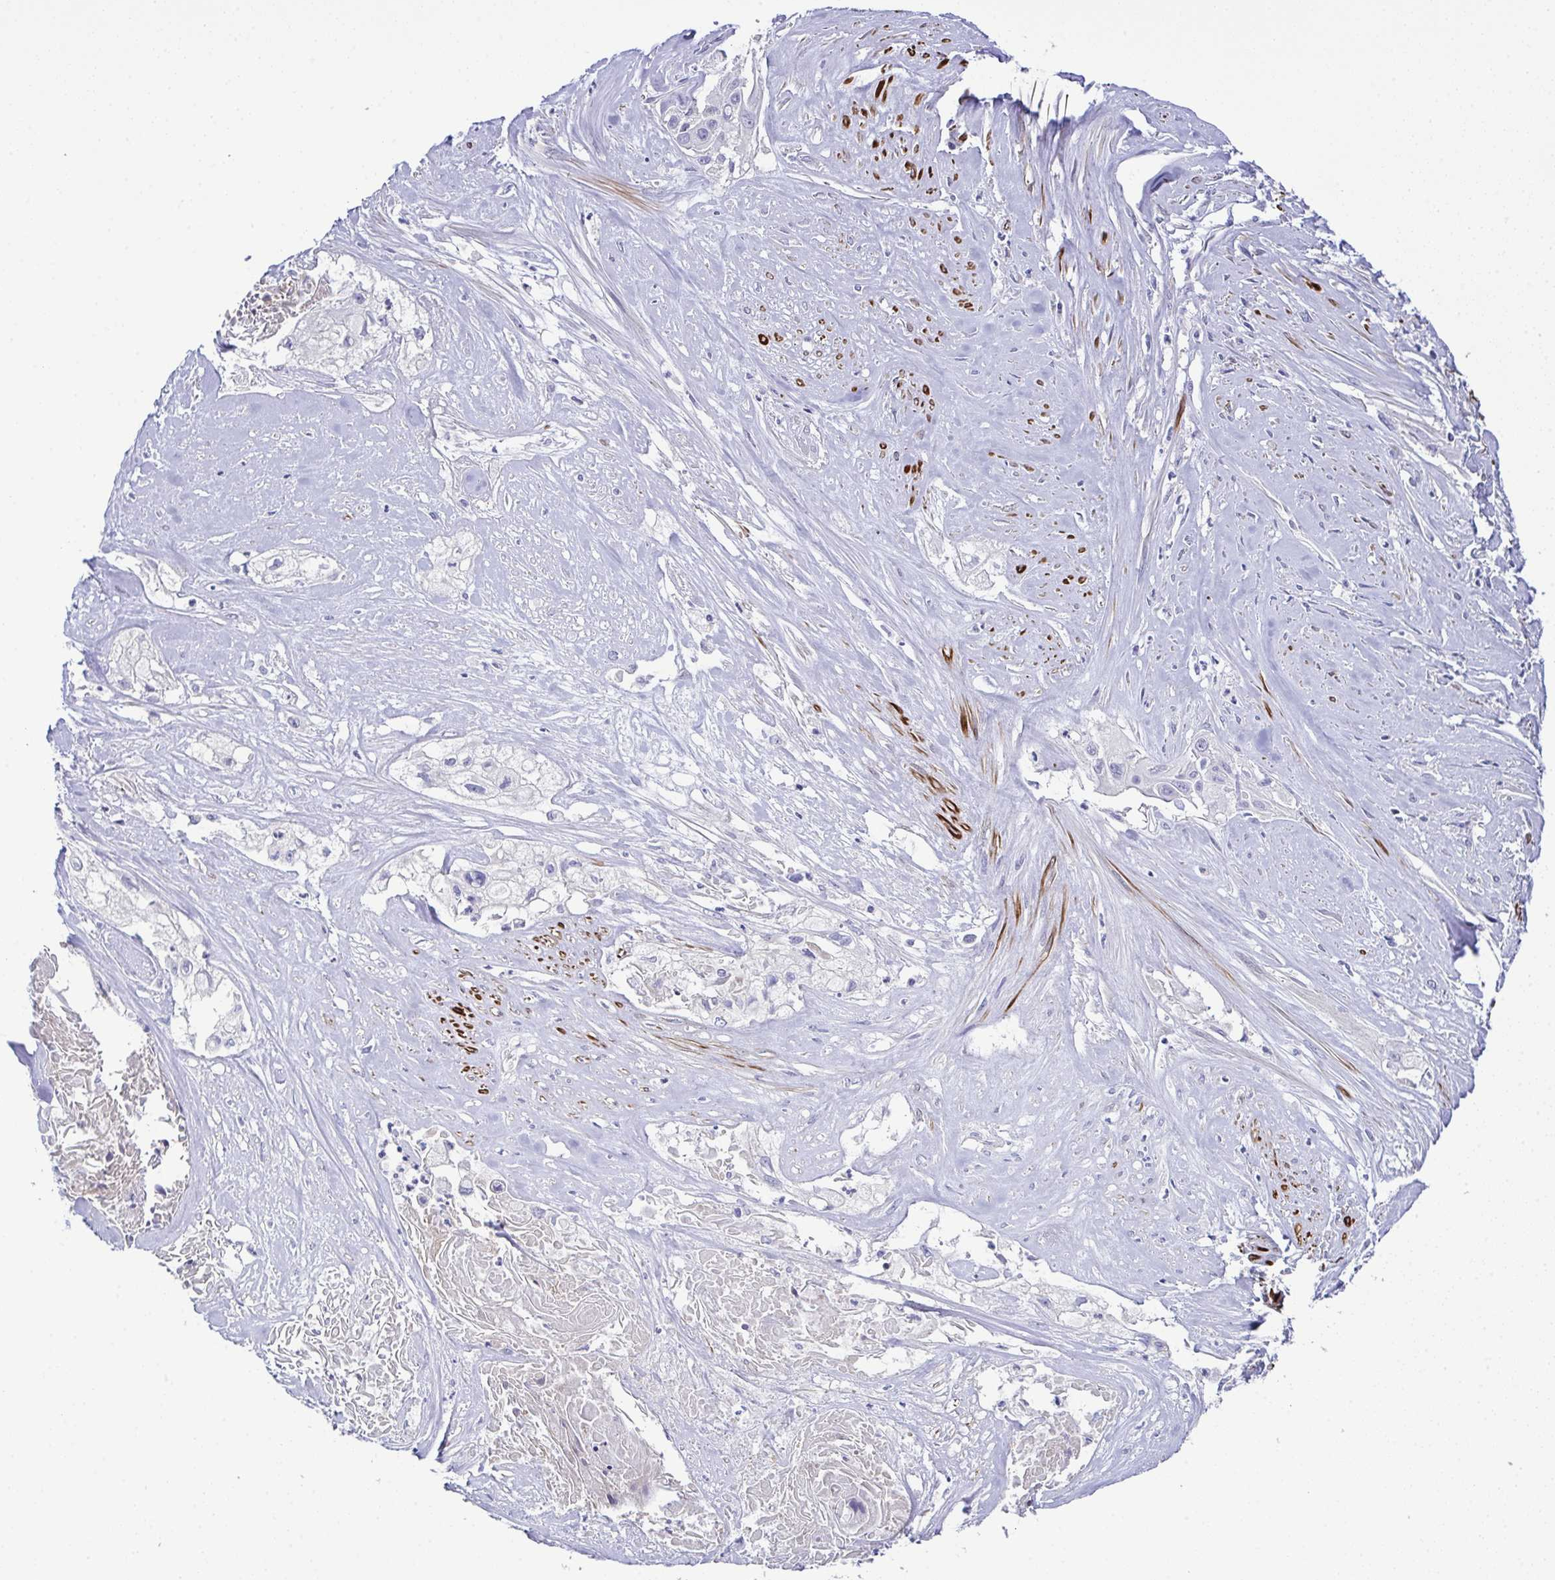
{"staining": {"intensity": "negative", "quantity": "none", "location": "none"}, "tissue": "cervical cancer", "cell_type": "Tumor cells", "image_type": "cancer", "snomed": [{"axis": "morphology", "description": "Squamous cell carcinoma, NOS"}, {"axis": "topography", "description": "Cervix"}], "caption": "Tumor cells are negative for protein expression in human squamous cell carcinoma (cervical).", "gene": "CFAP97D1", "patient": {"sex": "female", "age": 49}}